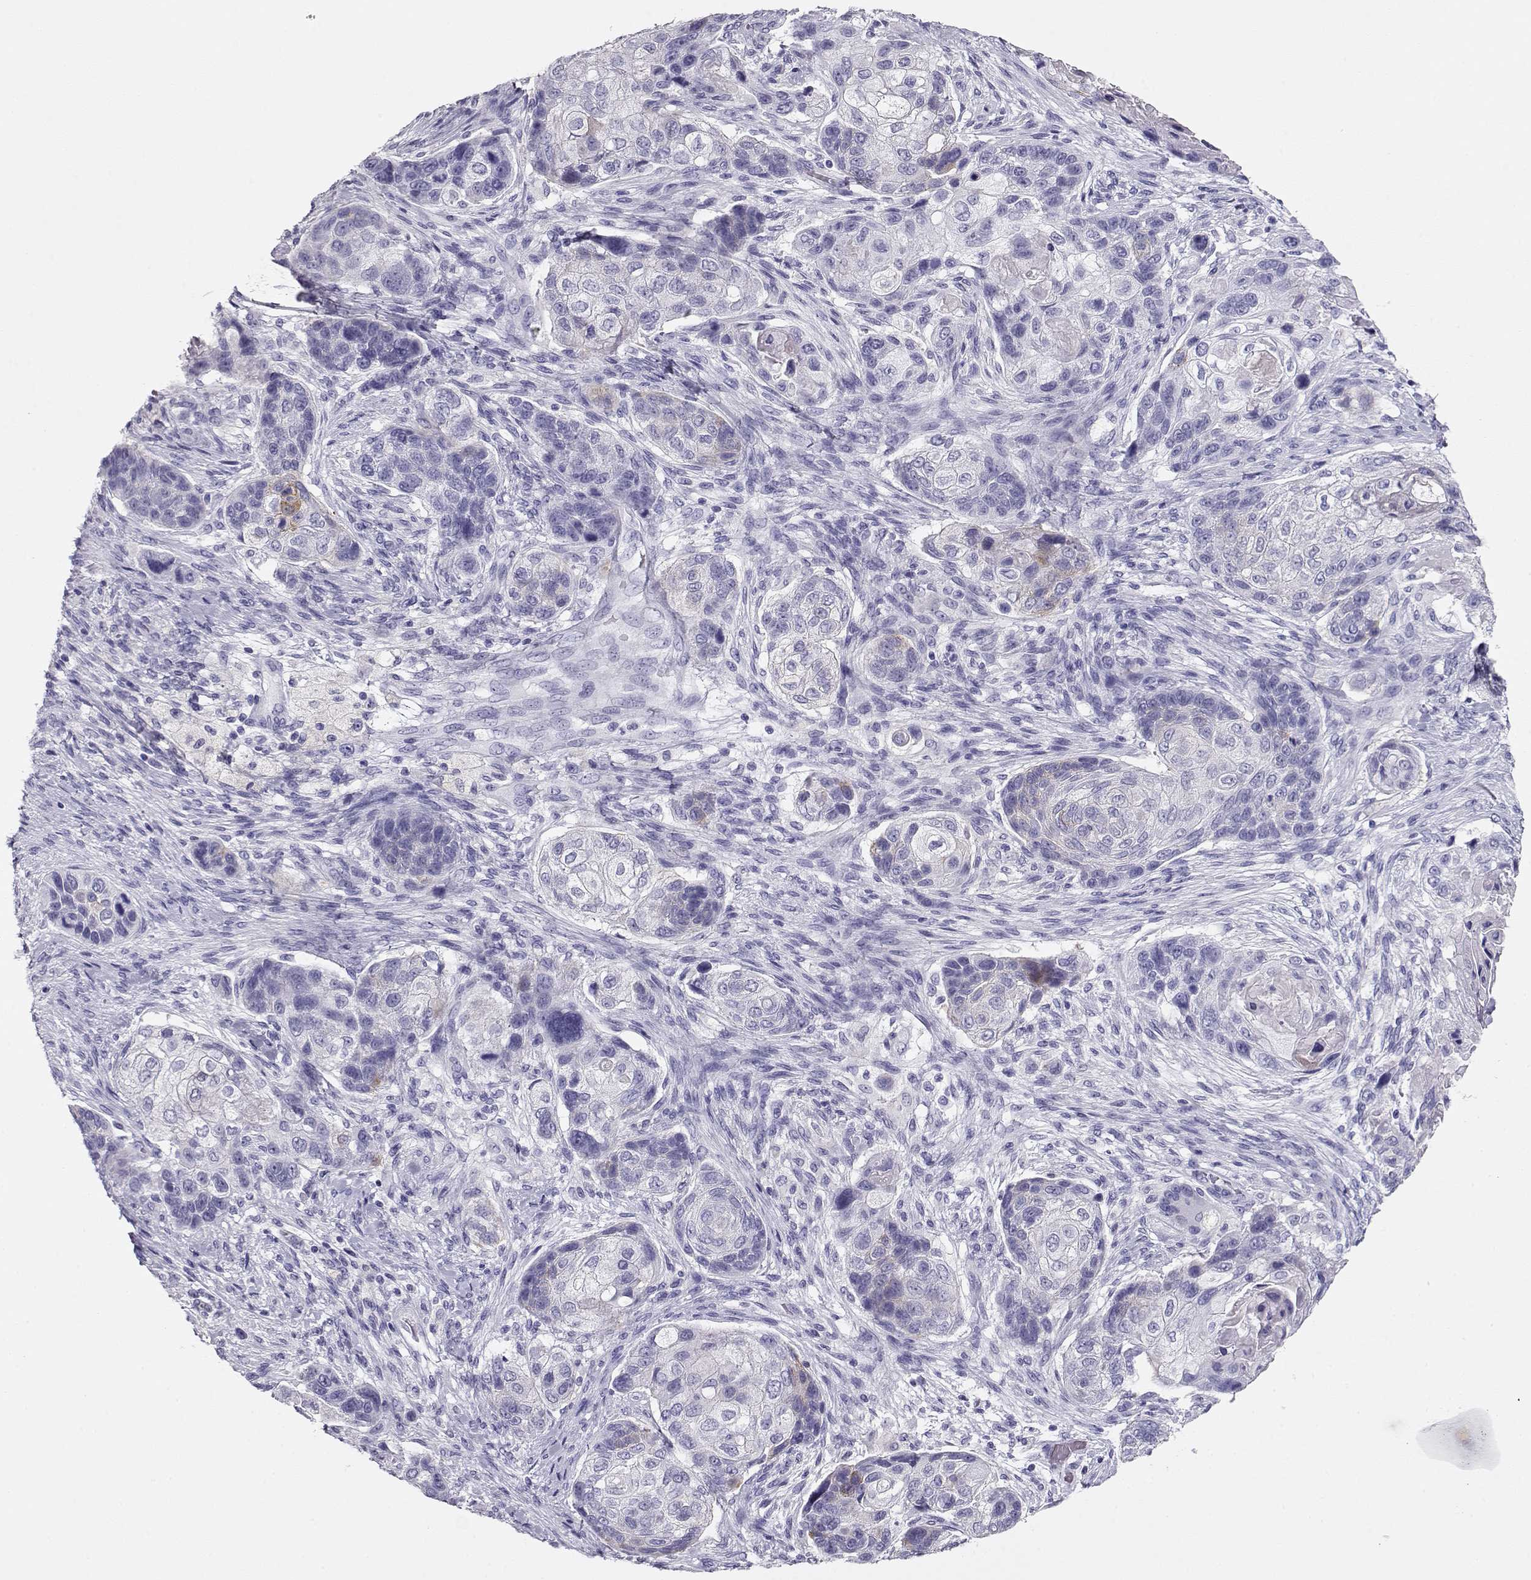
{"staining": {"intensity": "negative", "quantity": "none", "location": "none"}, "tissue": "lung cancer", "cell_type": "Tumor cells", "image_type": "cancer", "snomed": [{"axis": "morphology", "description": "Squamous cell carcinoma, NOS"}, {"axis": "topography", "description": "Lung"}], "caption": "Tumor cells are negative for protein expression in human lung cancer. The staining was performed using DAB (3,3'-diaminobenzidine) to visualize the protein expression in brown, while the nuclei were stained in blue with hematoxylin (Magnification: 20x).", "gene": "CRX", "patient": {"sex": "male", "age": 69}}